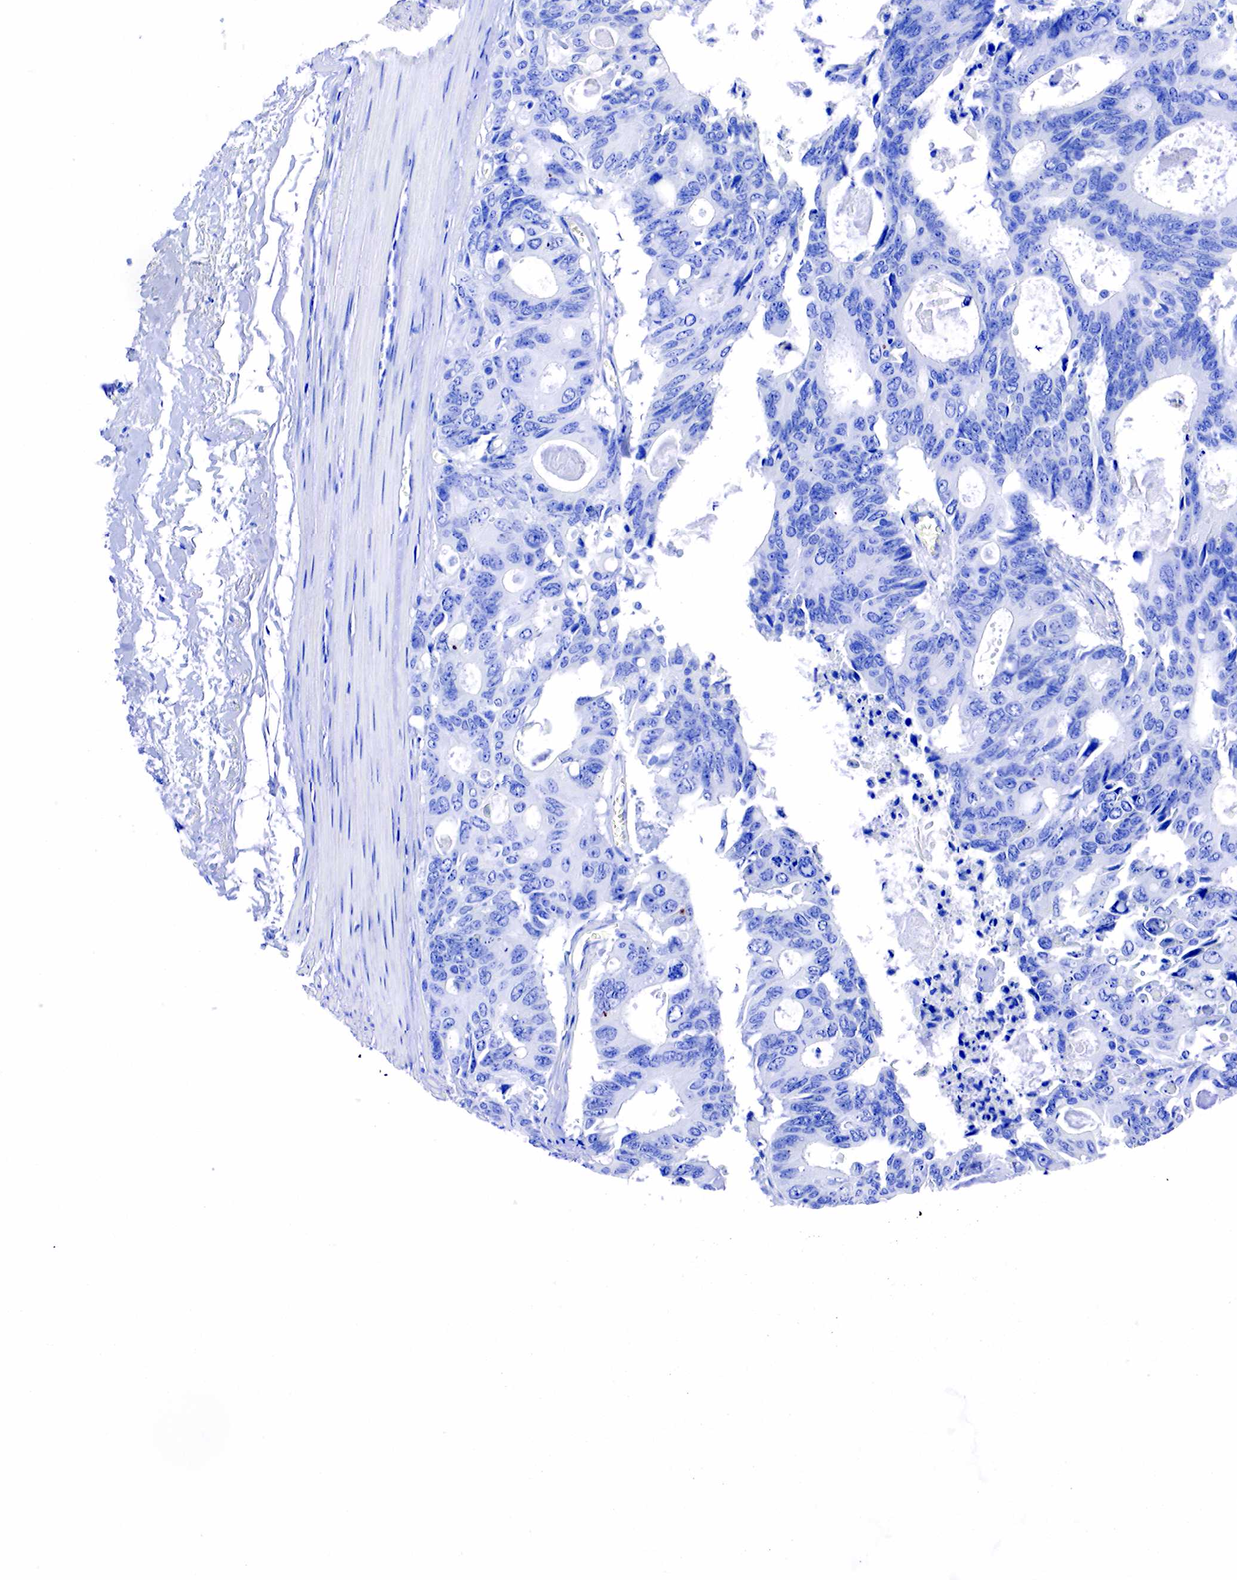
{"staining": {"intensity": "negative", "quantity": "none", "location": "none"}, "tissue": "colorectal cancer", "cell_type": "Tumor cells", "image_type": "cancer", "snomed": [{"axis": "morphology", "description": "Adenocarcinoma, NOS"}, {"axis": "topography", "description": "Rectum"}], "caption": "High magnification brightfield microscopy of colorectal adenocarcinoma stained with DAB (3,3'-diaminobenzidine) (brown) and counterstained with hematoxylin (blue): tumor cells show no significant expression.", "gene": "CD79A", "patient": {"sex": "male", "age": 76}}